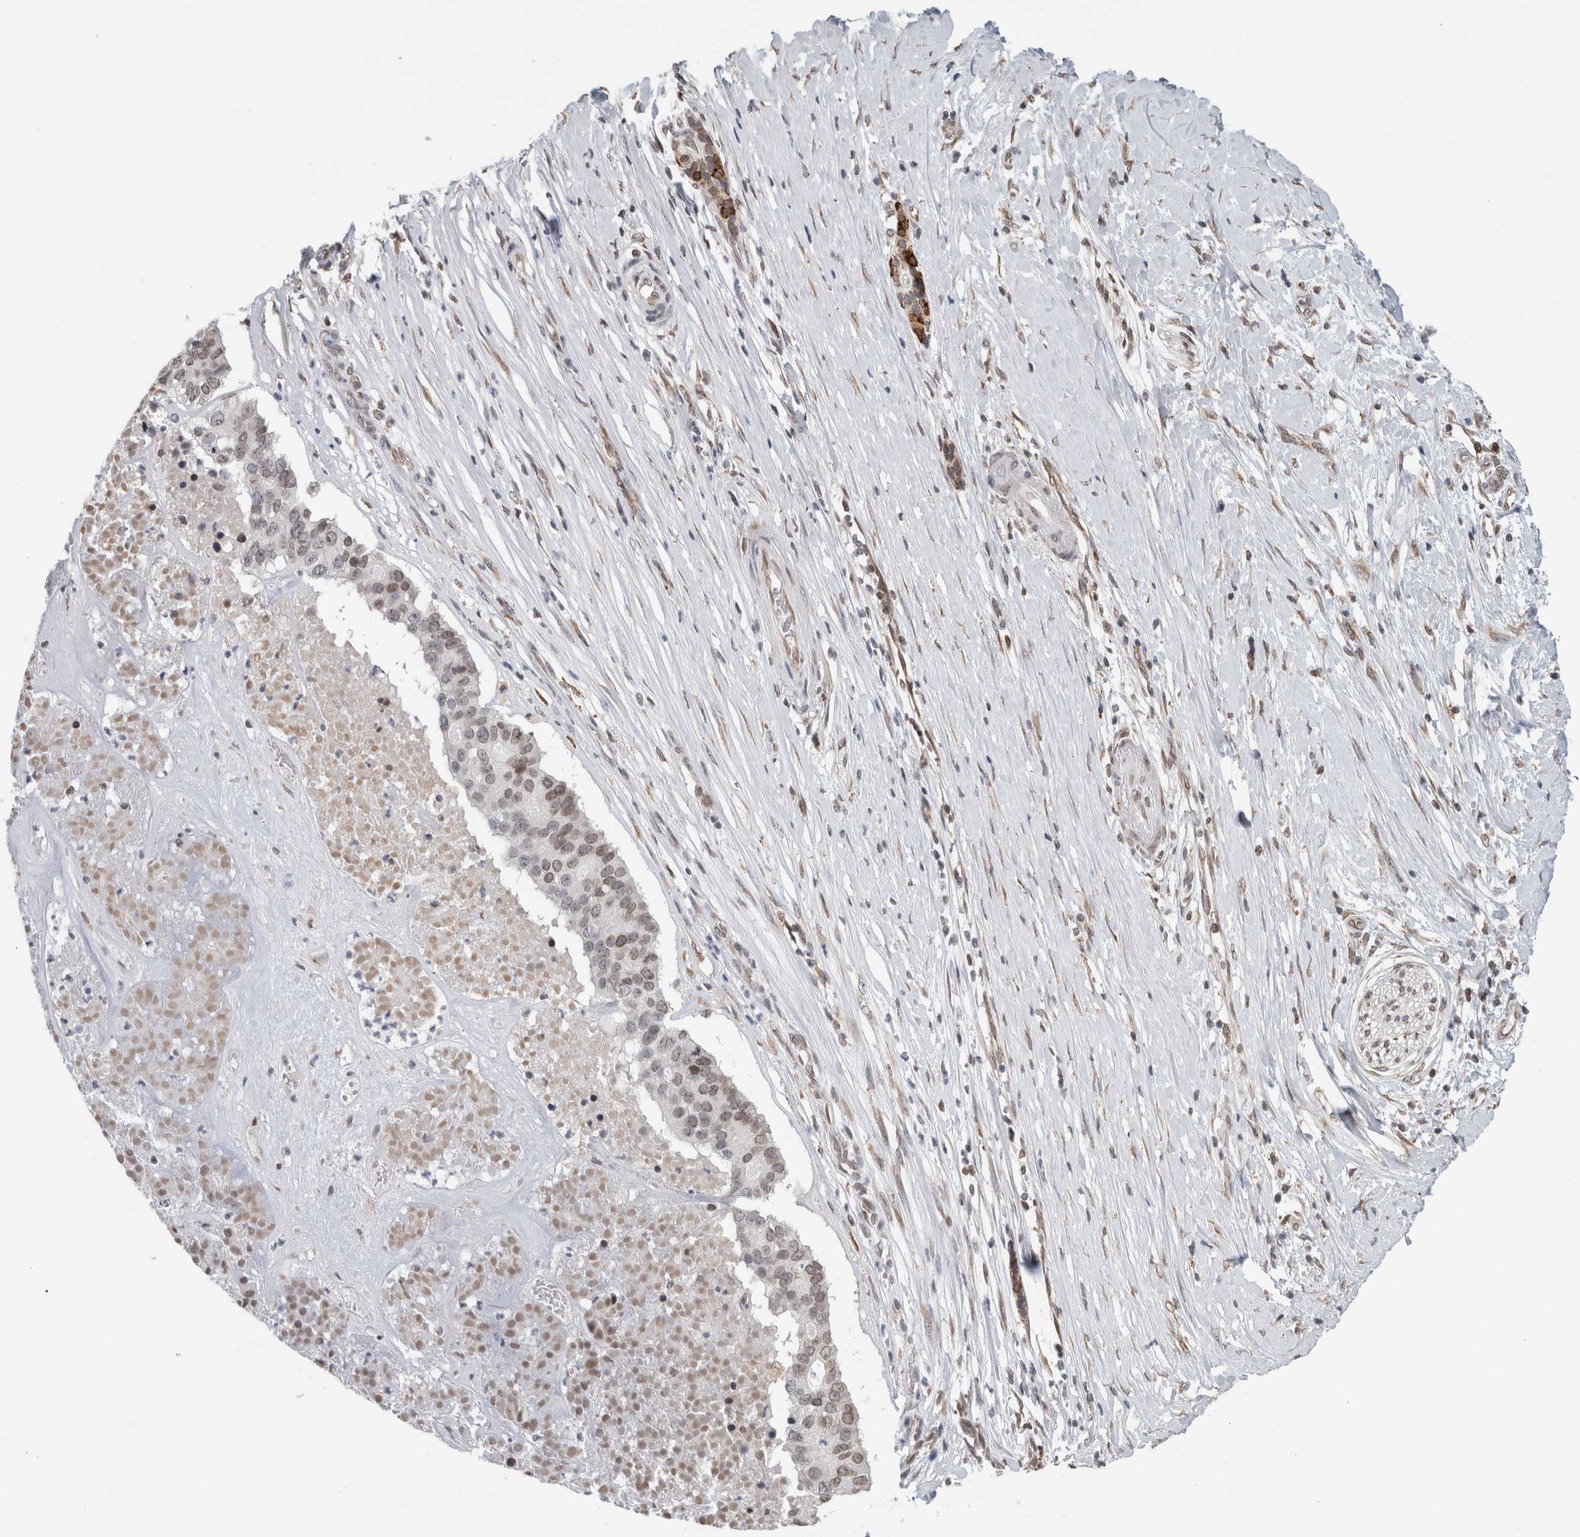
{"staining": {"intensity": "weak", "quantity": "25%-75%", "location": "cytoplasmic/membranous,nuclear"}, "tissue": "pancreatic cancer", "cell_type": "Tumor cells", "image_type": "cancer", "snomed": [{"axis": "morphology", "description": "Adenocarcinoma, NOS"}, {"axis": "topography", "description": "Pancreas"}], "caption": "Protein staining of pancreatic adenocarcinoma tissue shows weak cytoplasmic/membranous and nuclear positivity in about 25%-75% of tumor cells.", "gene": "RBMX2", "patient": {"sex": "male", "age": 50}}